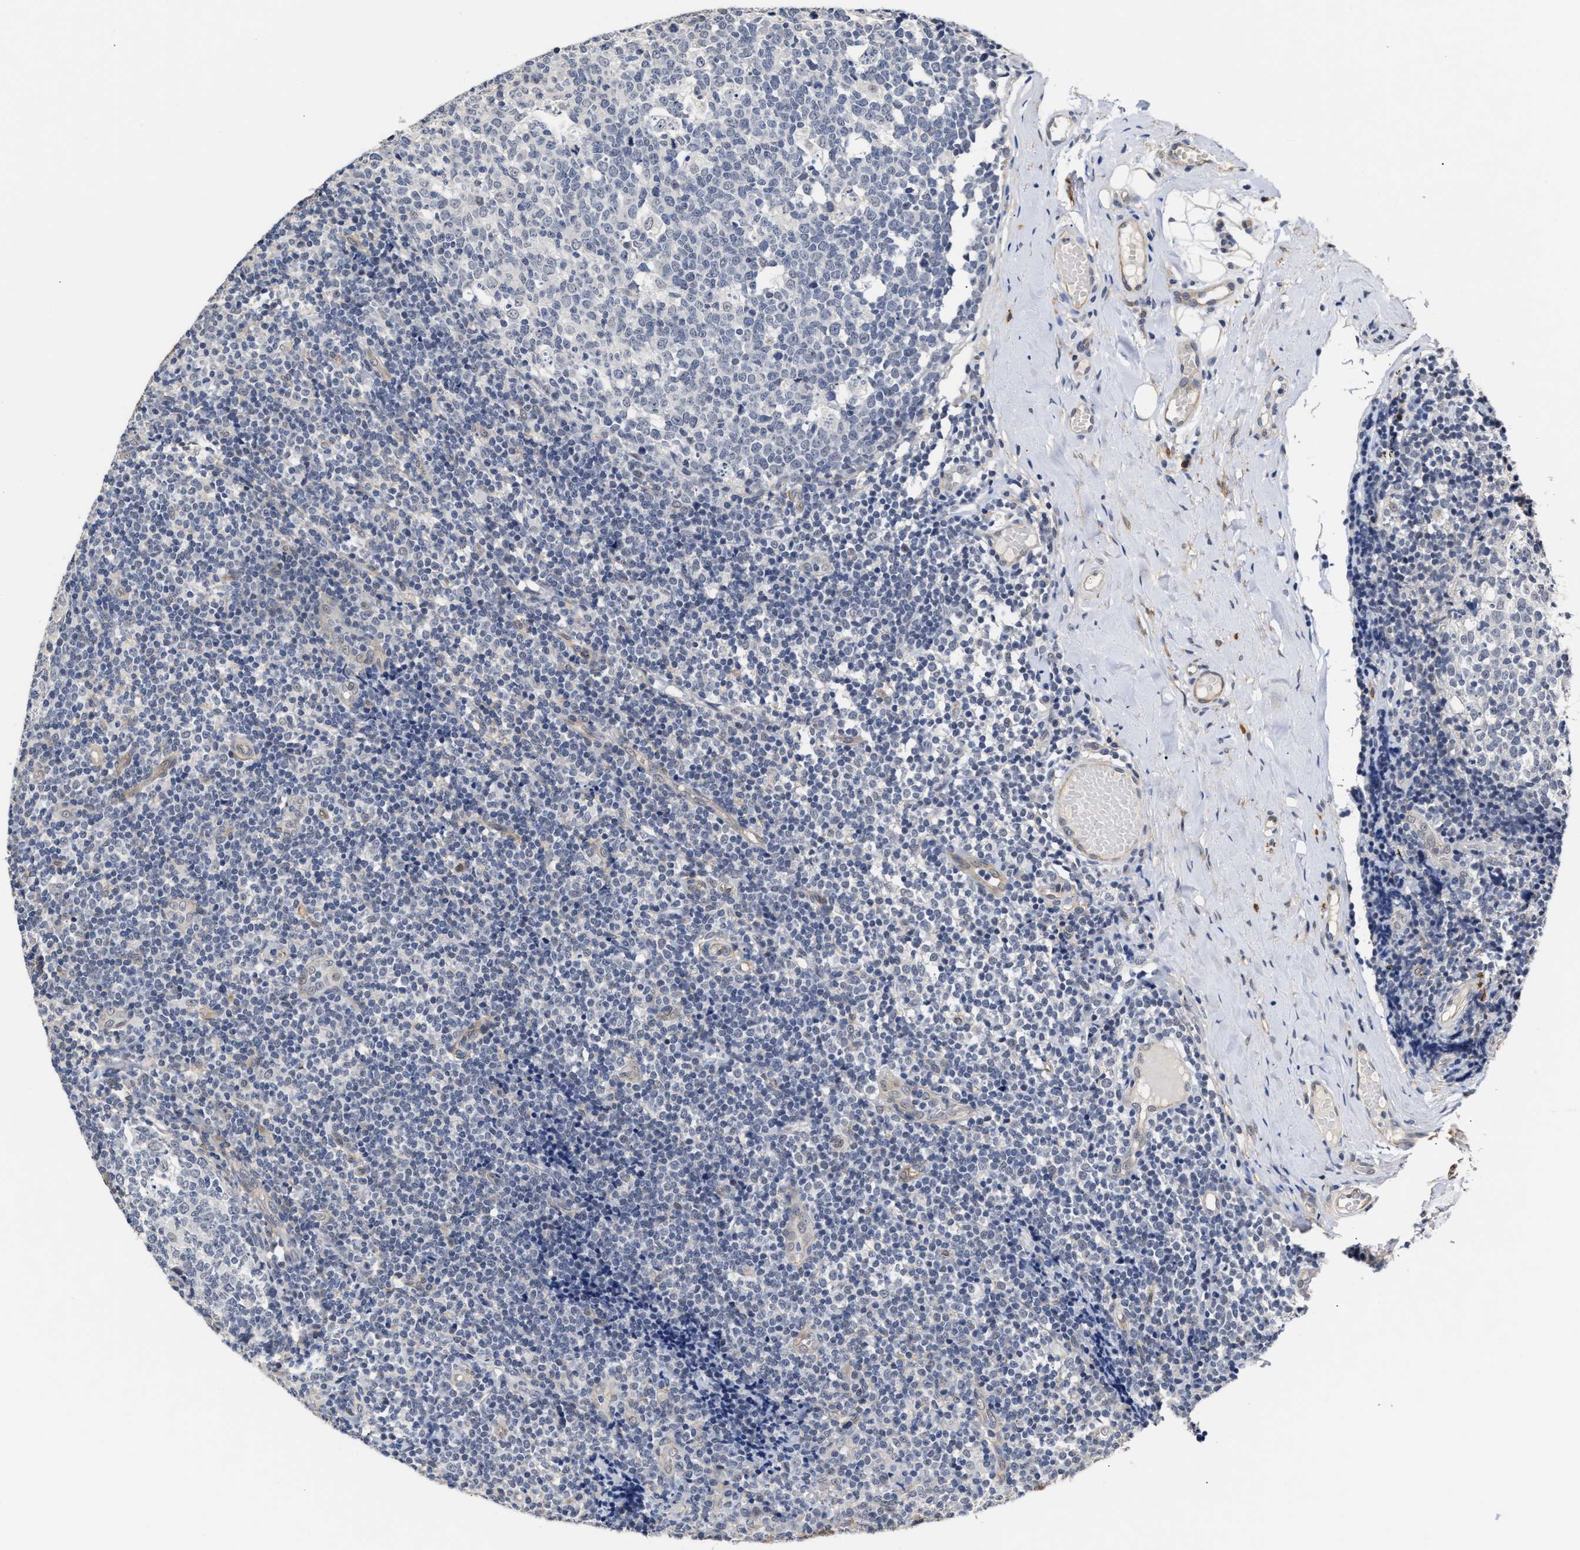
{"staining": {"intensity": "negative", "quantity": "none", "location": "none"}, "tissue": "tonsil", "cell_type": "Germinal center cells", "image_type": "normal", "snomed": [{"axis": "morphology", "description": "Normal tissue, NOS"}, {"axis": "topography", "description": "Tonsil"}], "caption": "Human tonsil stained for a protein using IHC shows no positivity in germinal center cells.", "gene": "AHNAK2", "patient": {"sex": "female", "age": 19}}